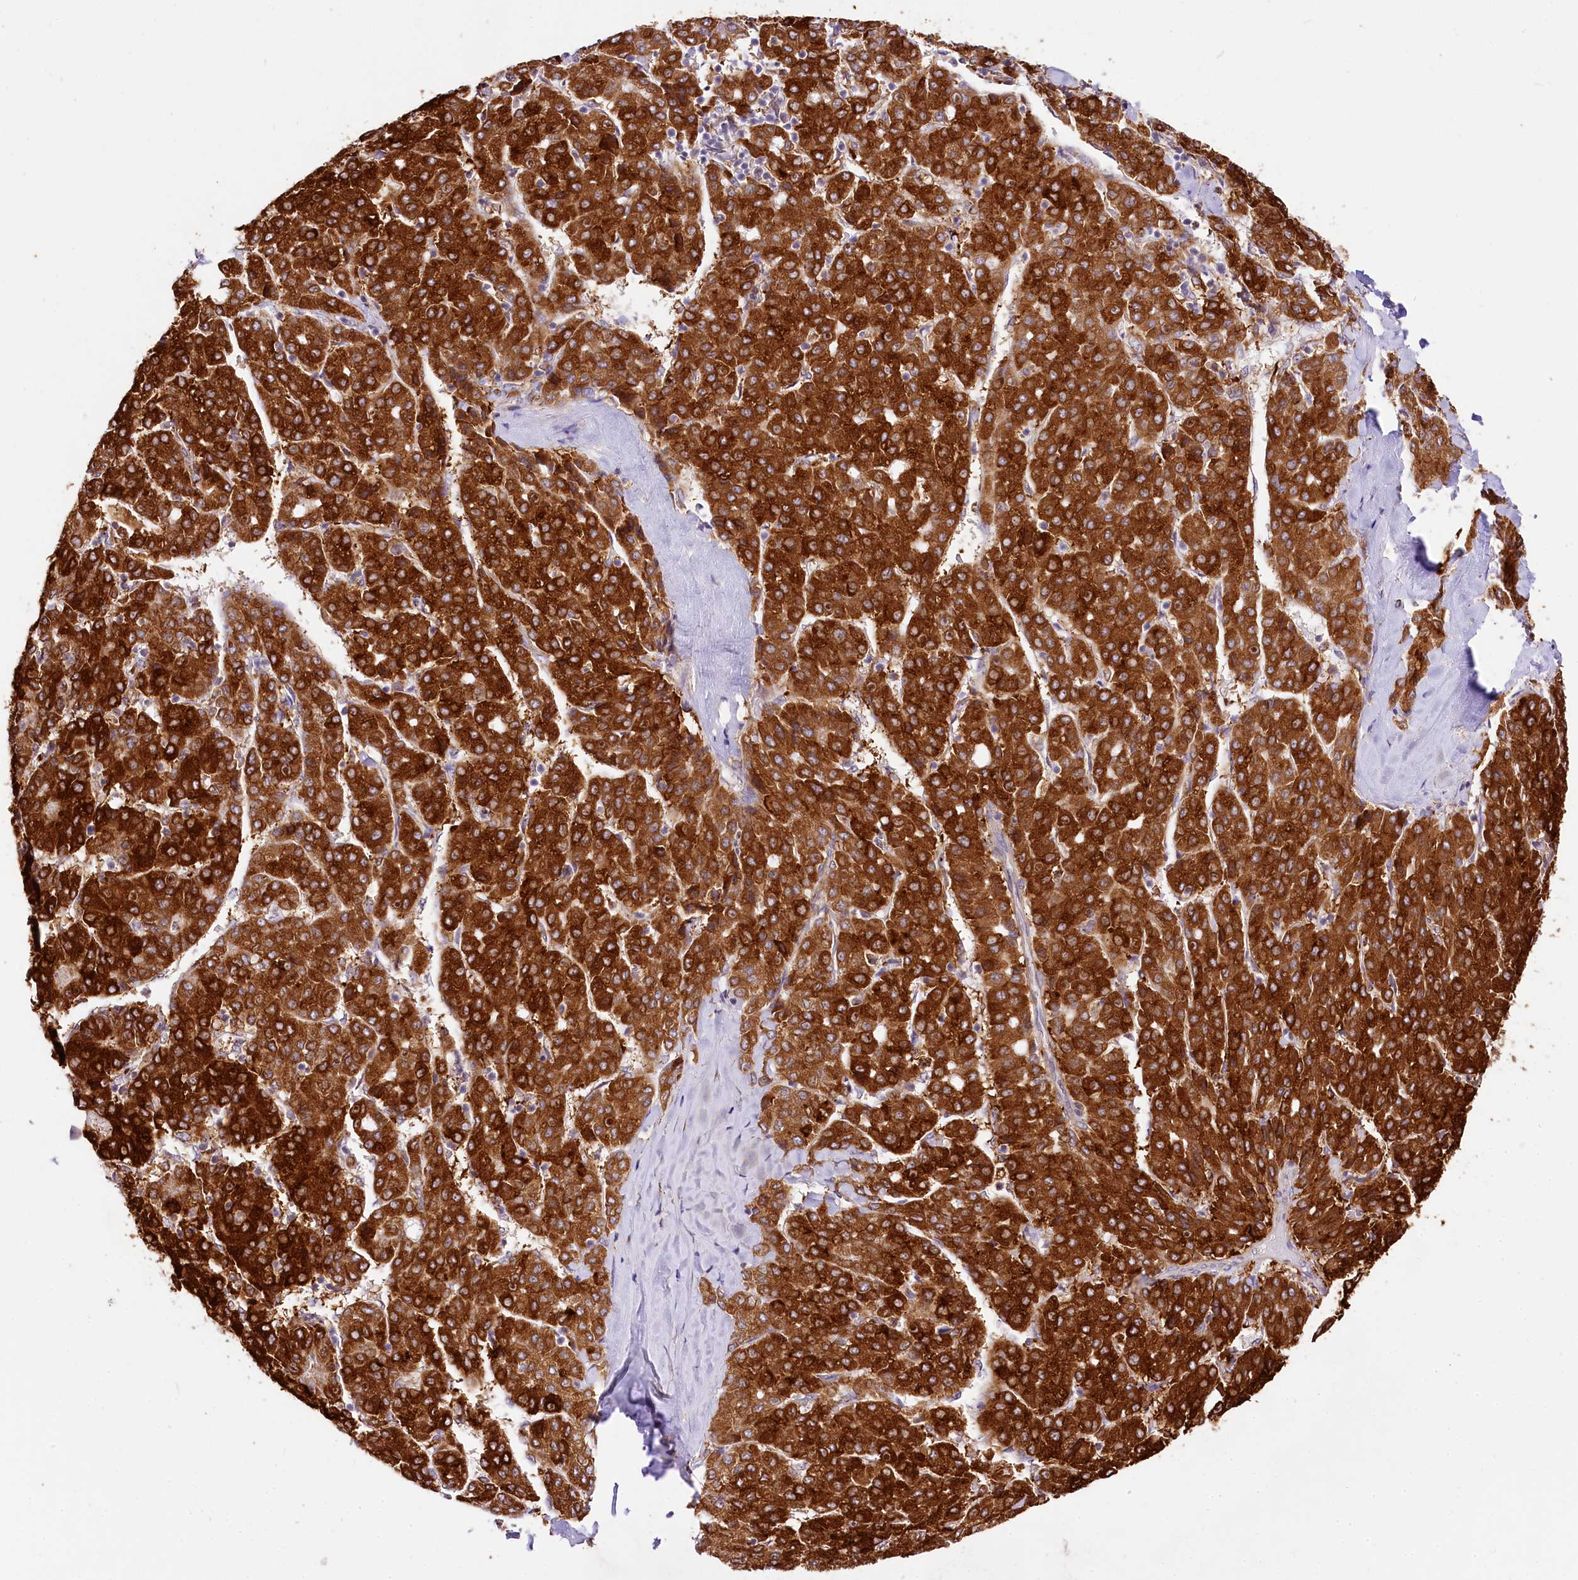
{"staining": {"intensity": "strong", "quantity": ">75%", "location": "cytoplasmic/membranous"}, "tissue": "liver cancer", "cell_type": "Tumor cells", "image_type": "cancer", "snomed": [{"axis": "morphology", "description": "Carcinoma, Hepatocellular, NOS"}, {"axis": "topography", "description": "Liver"}], "caption": "There is high levels of strong cytoplasmic/membranous expression in tumor cells of liver hepatocellular carcinoma, as demonstrated by immunohistochemical staining (brown color).", "gene": "PPIP5K2", "patient": {"sex": "male", "age": 65}}